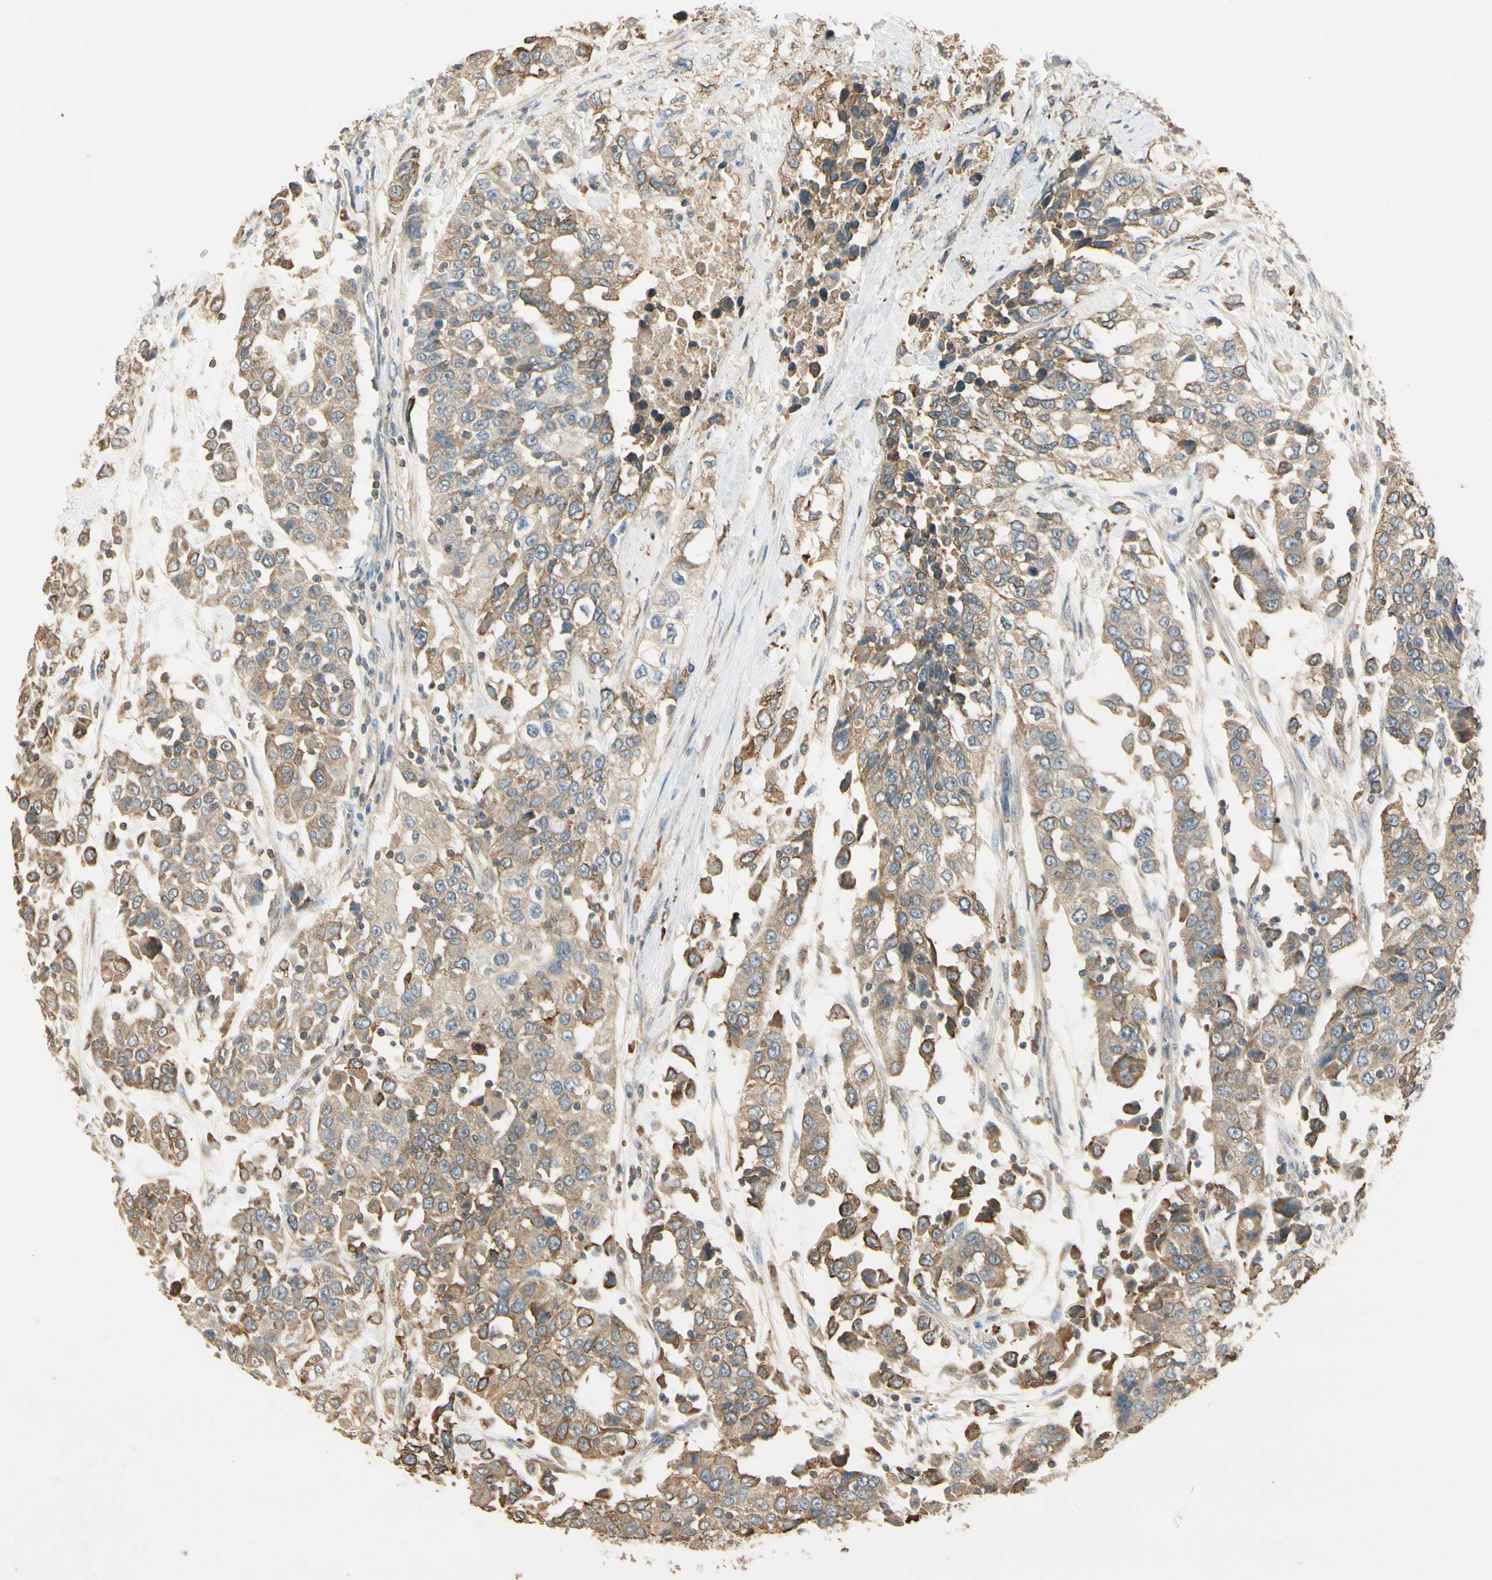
{"staining": {"intensity": "weak", "quantity": ">75%", "location": "cytoplasmic/membranous"}, "tissue": "urothelial cancer", "cell_type": "Tumor cells", "image_type": "cancer", "snomed": [{"axis": "morphology", "description": "Urothelial carcinoma, High grade"}, {"axis": "topography", "description": "Urinary bladder"}], "caption": "Human urothelial cancer stained with a brown dye displays weak cytoplasmic/membranous positive staining in approximately >75% of tumor cells.", "gene": "PLXNA1", "patient": {"sex": "female", "age": 80}}